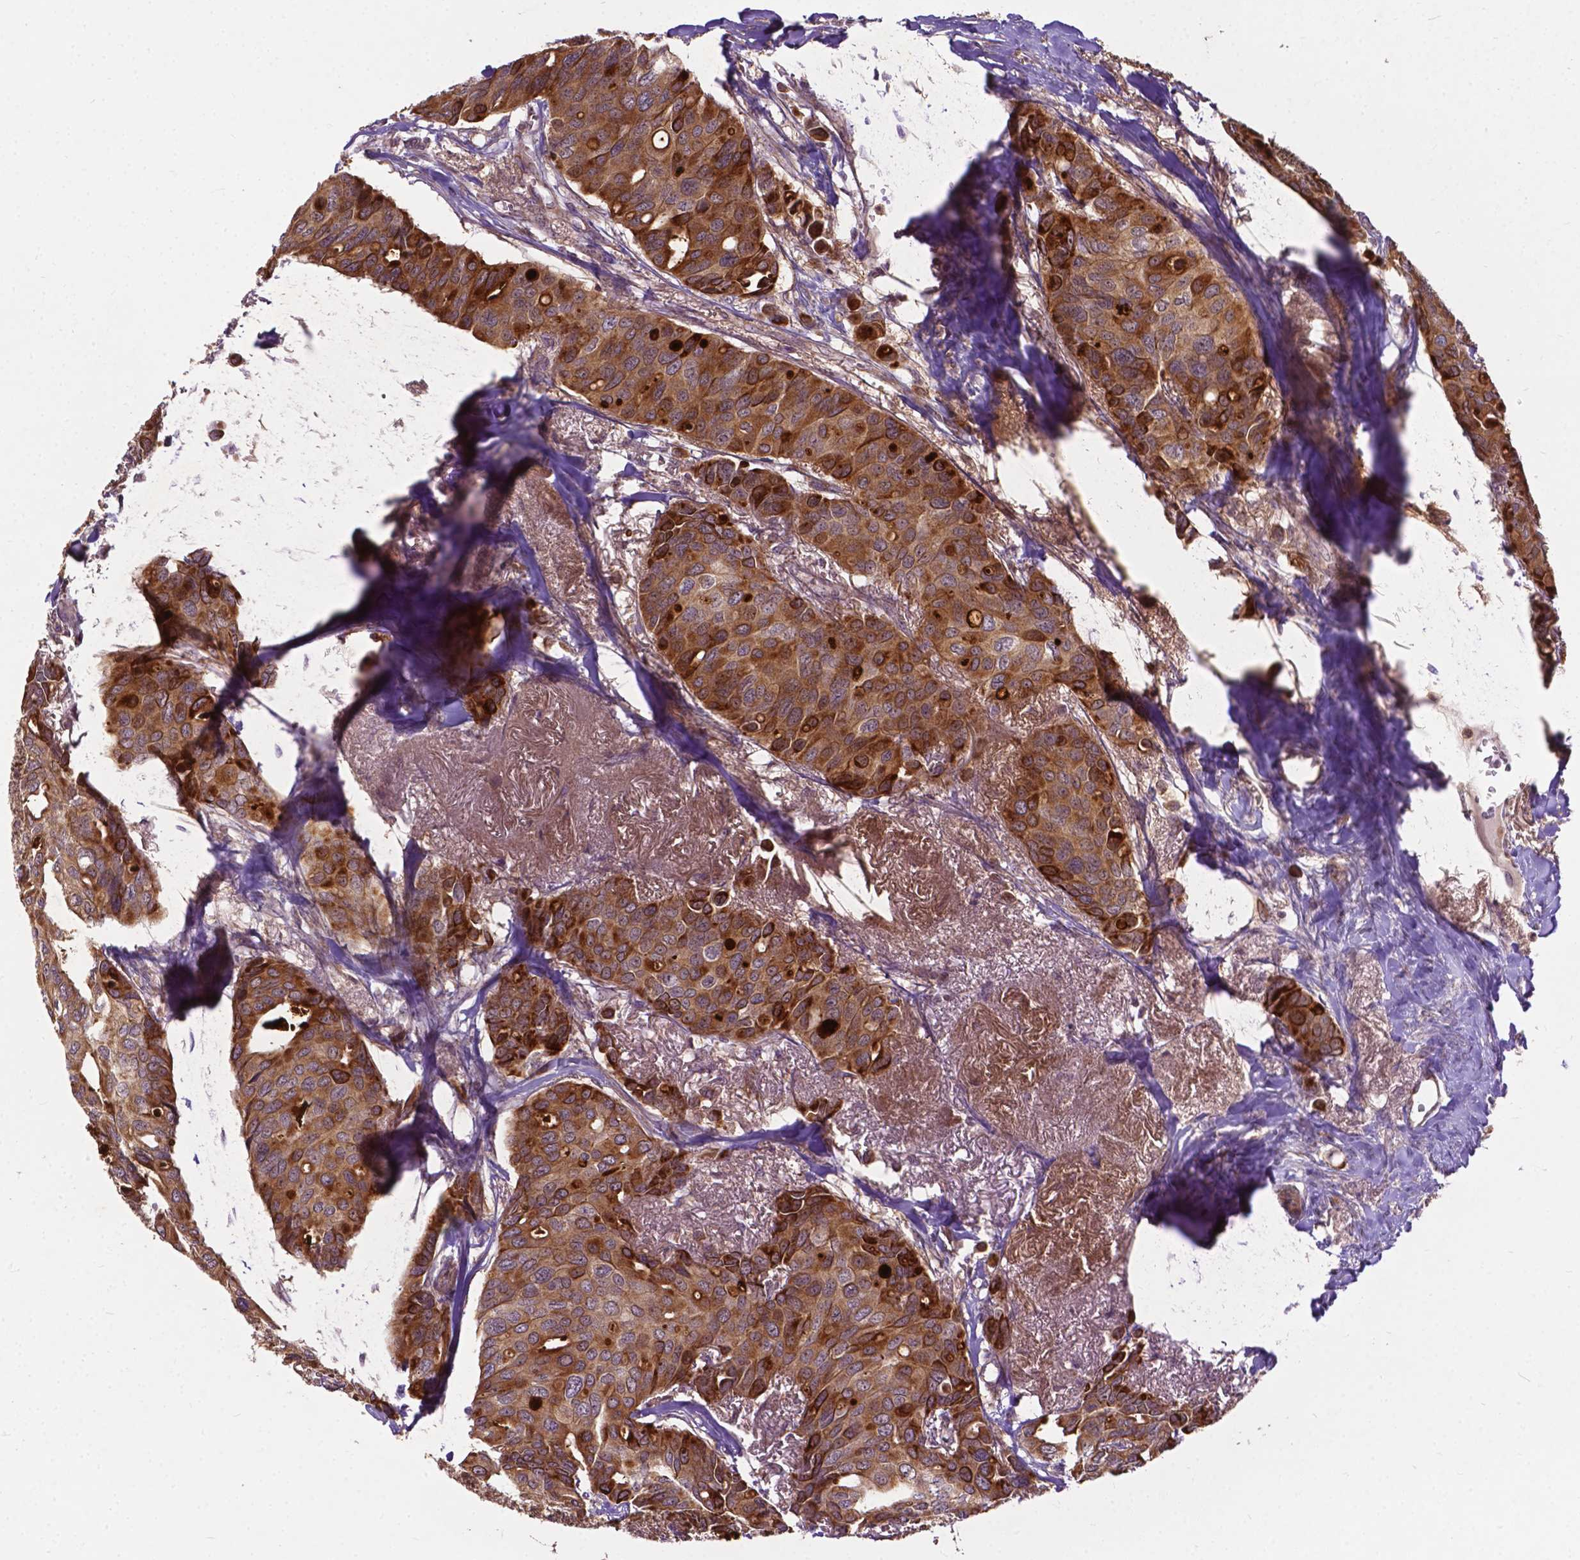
{"staining": {"intensity": "moderate", "quantity": ">75%", "location": "cytoplasmic/membranous"}, "tissue": "breast cancer", "cell_type": "Tumor cells", "image_type": "cancer", "snomed": [{"axis": "morphology", "description": "Duct carcinoma"}, {"axis": "topography", "description": "Breast"}], "caption": "This micrograph shows immunohistochemistry (IHC) staining of human intraductal carcinoma (breast), with medium moderate cytoplasmic/membranous expression in about >75% of tumor cells.", "gene": "PARP3", "patient": {"sex": "female", "age": 54}}